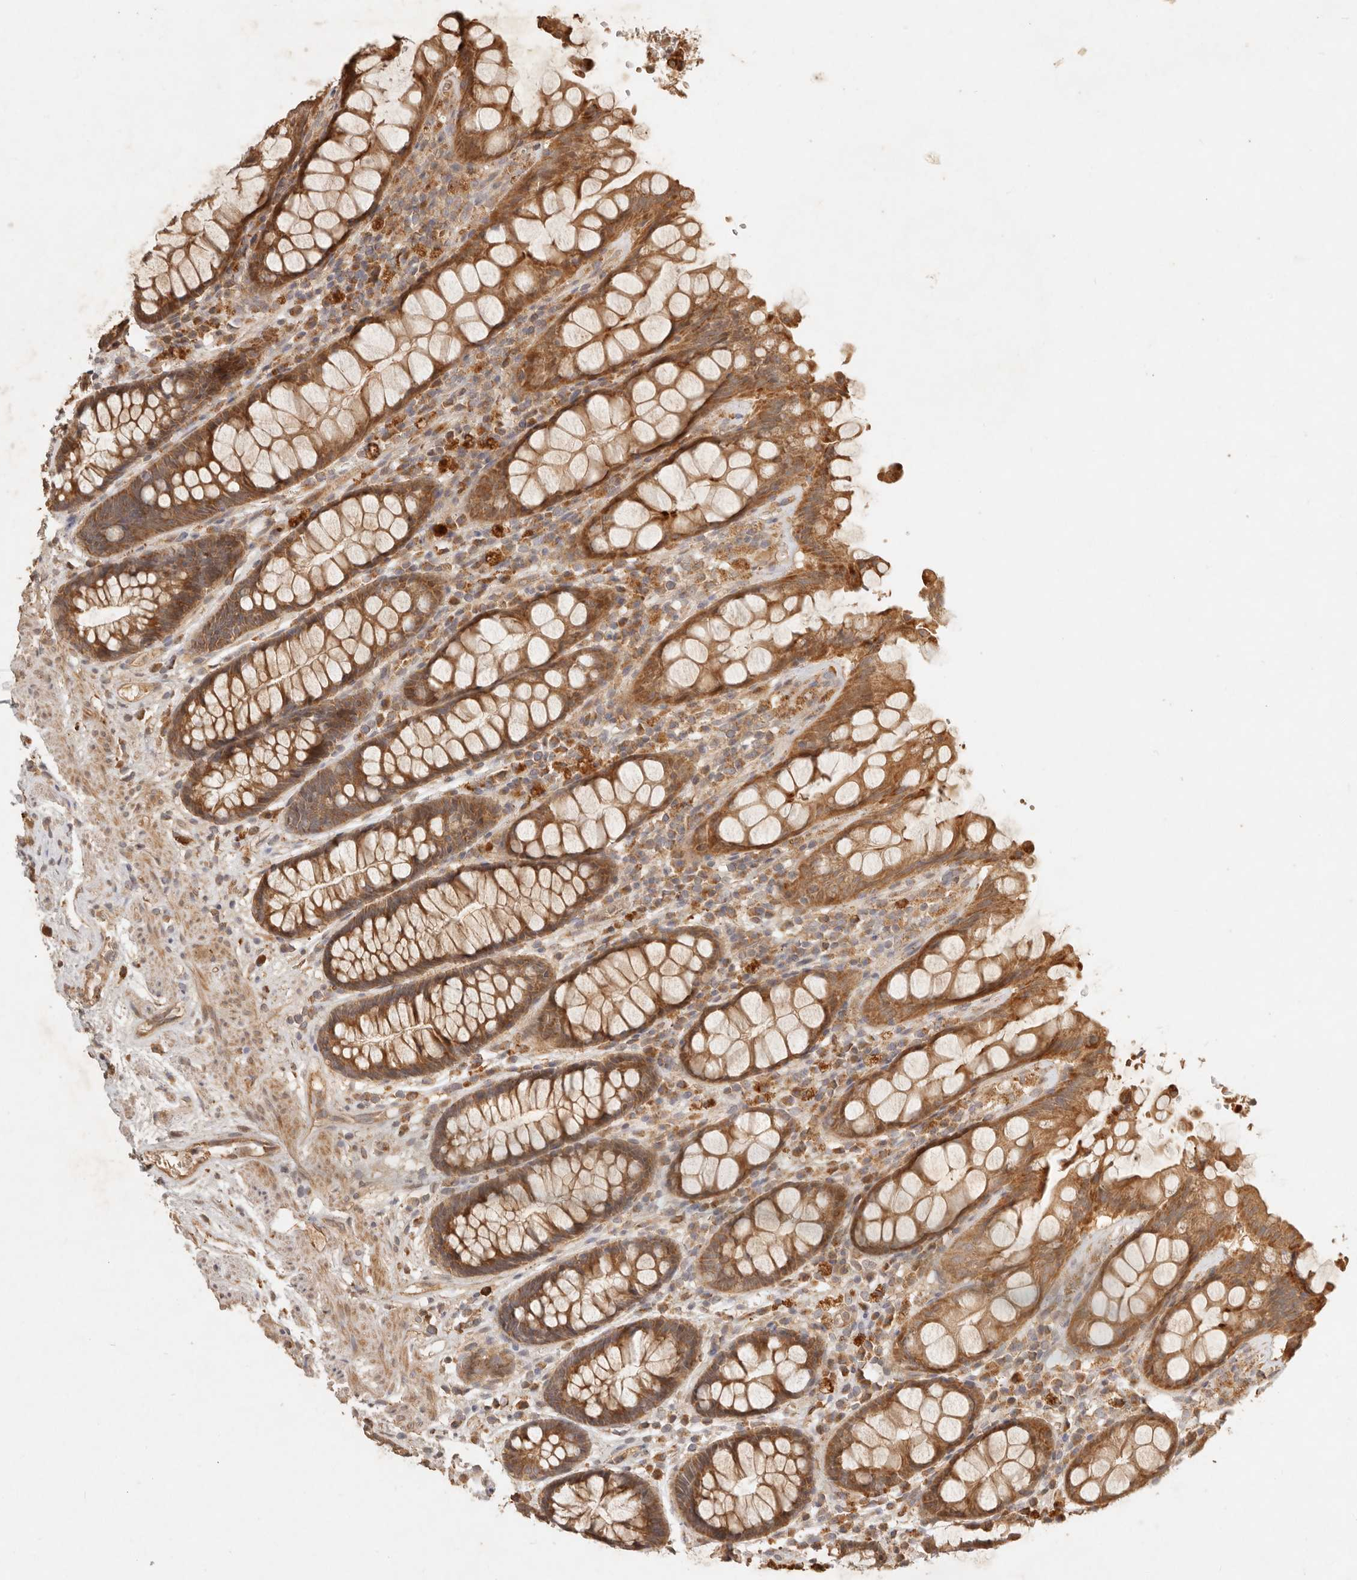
{"staining": {"intensity": "moderate", "quantity": ">75%", "location": "cytoplasmic/membranous"}, "tissue": "rectum", "cell_type": "Glandular cells", "image_type": "normal", "snomed": [{"axis": "morphology", "description": "Normal tissue, NOS"}, {"axis": "topography", "description": "Rectum"}], "caption": "The histopathology image exhibits staining of normal rectum, revealing moderate cytoplasmic/membranous protein staining (brown color) within glandular cells.", "gene": "CLEC4C", "patient": {"sex": "male", "age": 64}}